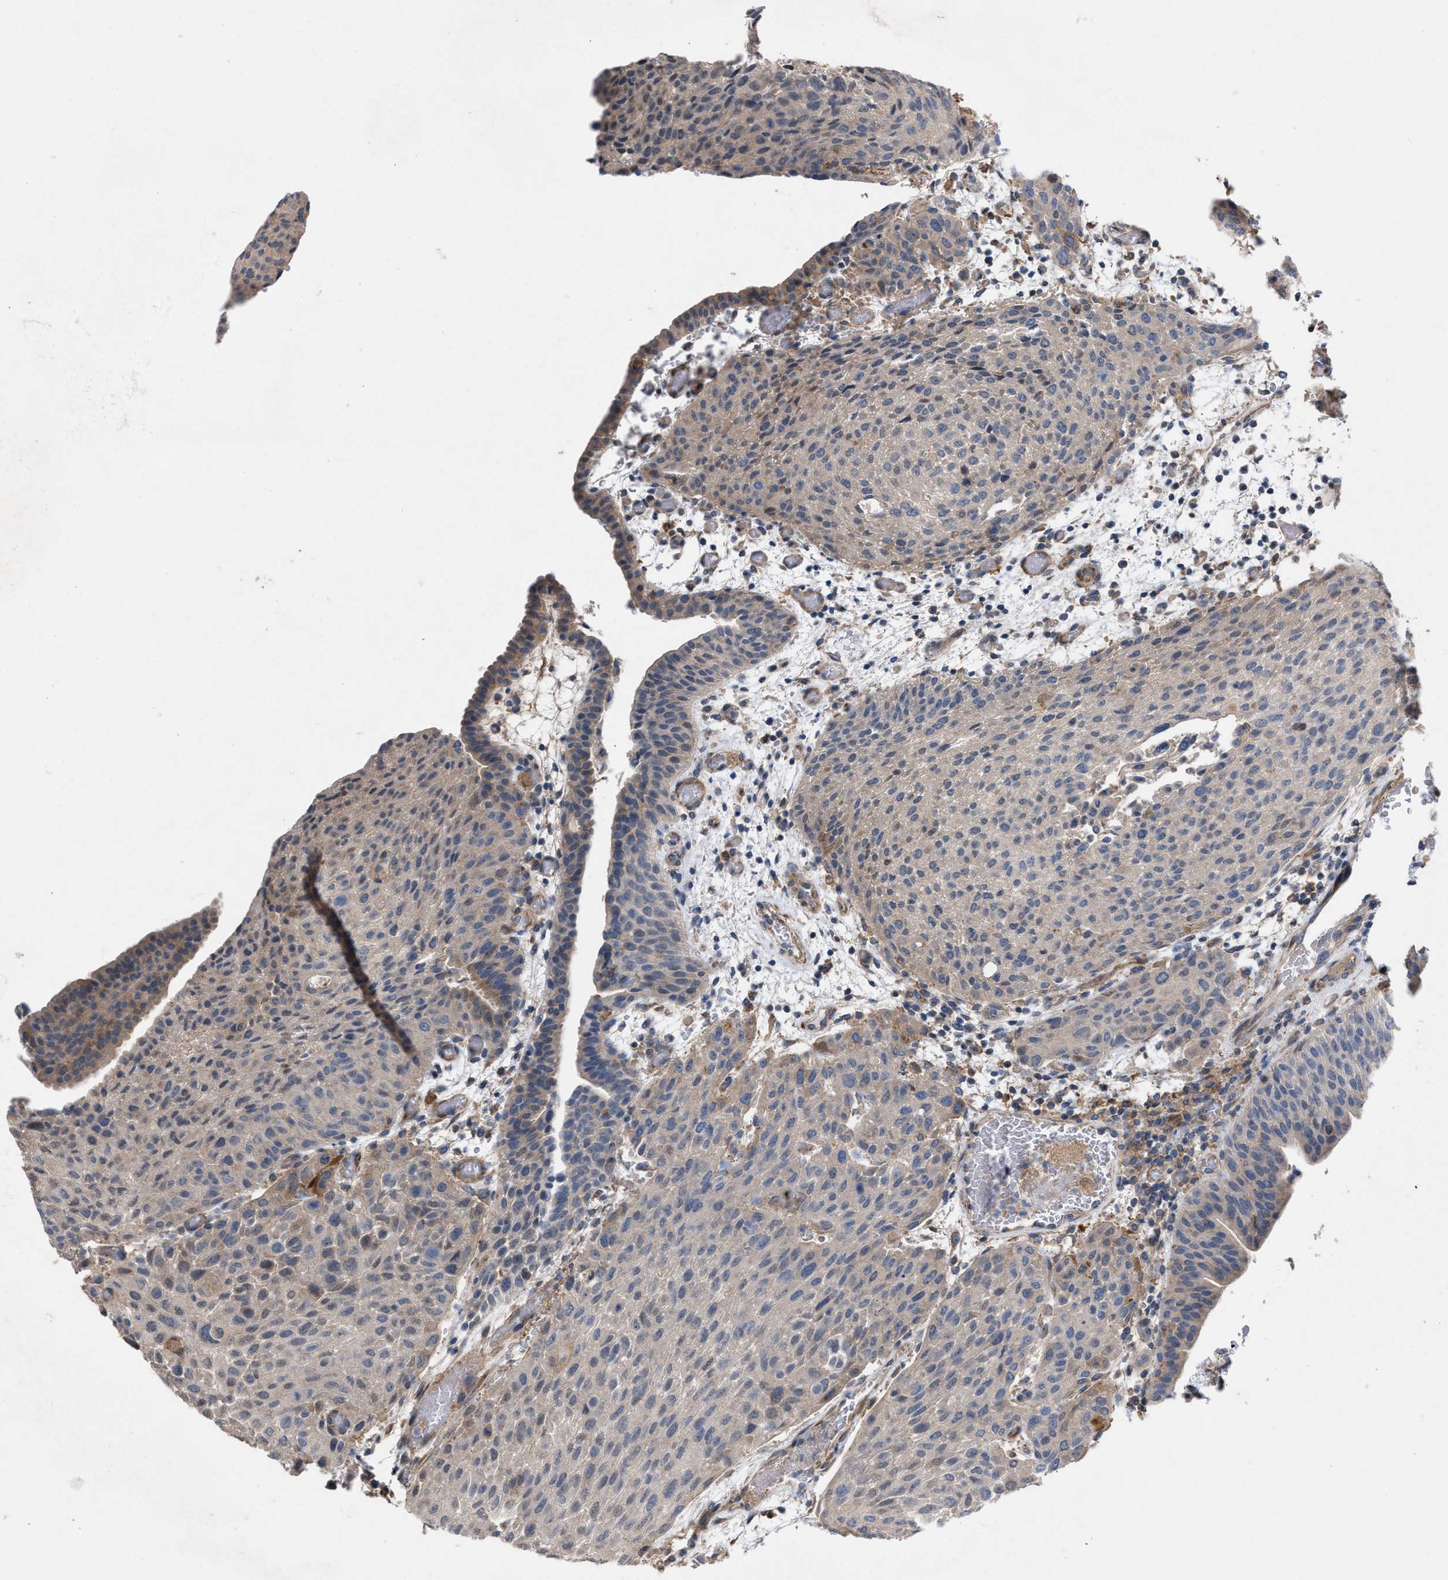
{"staining": {"intensity": "weak", "quantity": "25%-75%", "location": "cytoplasmic/membranous"}, "tissue": "urothelial cancer", "cell_type": "Tumor cells", "image_type": "cancer", "snomed": [{"axis": "morphology", "description": "Urothelial carcinoma, Low grade"}, {"axis": "morphology", "description": "Urothelial carcinoma, High grade"}, {"axis": "topography", "description": "Urinary bladder"}], "caption": "This image reveals immunohistochemistry staining of urothelial cancer, with low weak cytoplasmic/membranous positivity in about 25%-75% of tumor cells.", "gene": "TMEM131", "patient": {"sex": "male", "age": 35}}